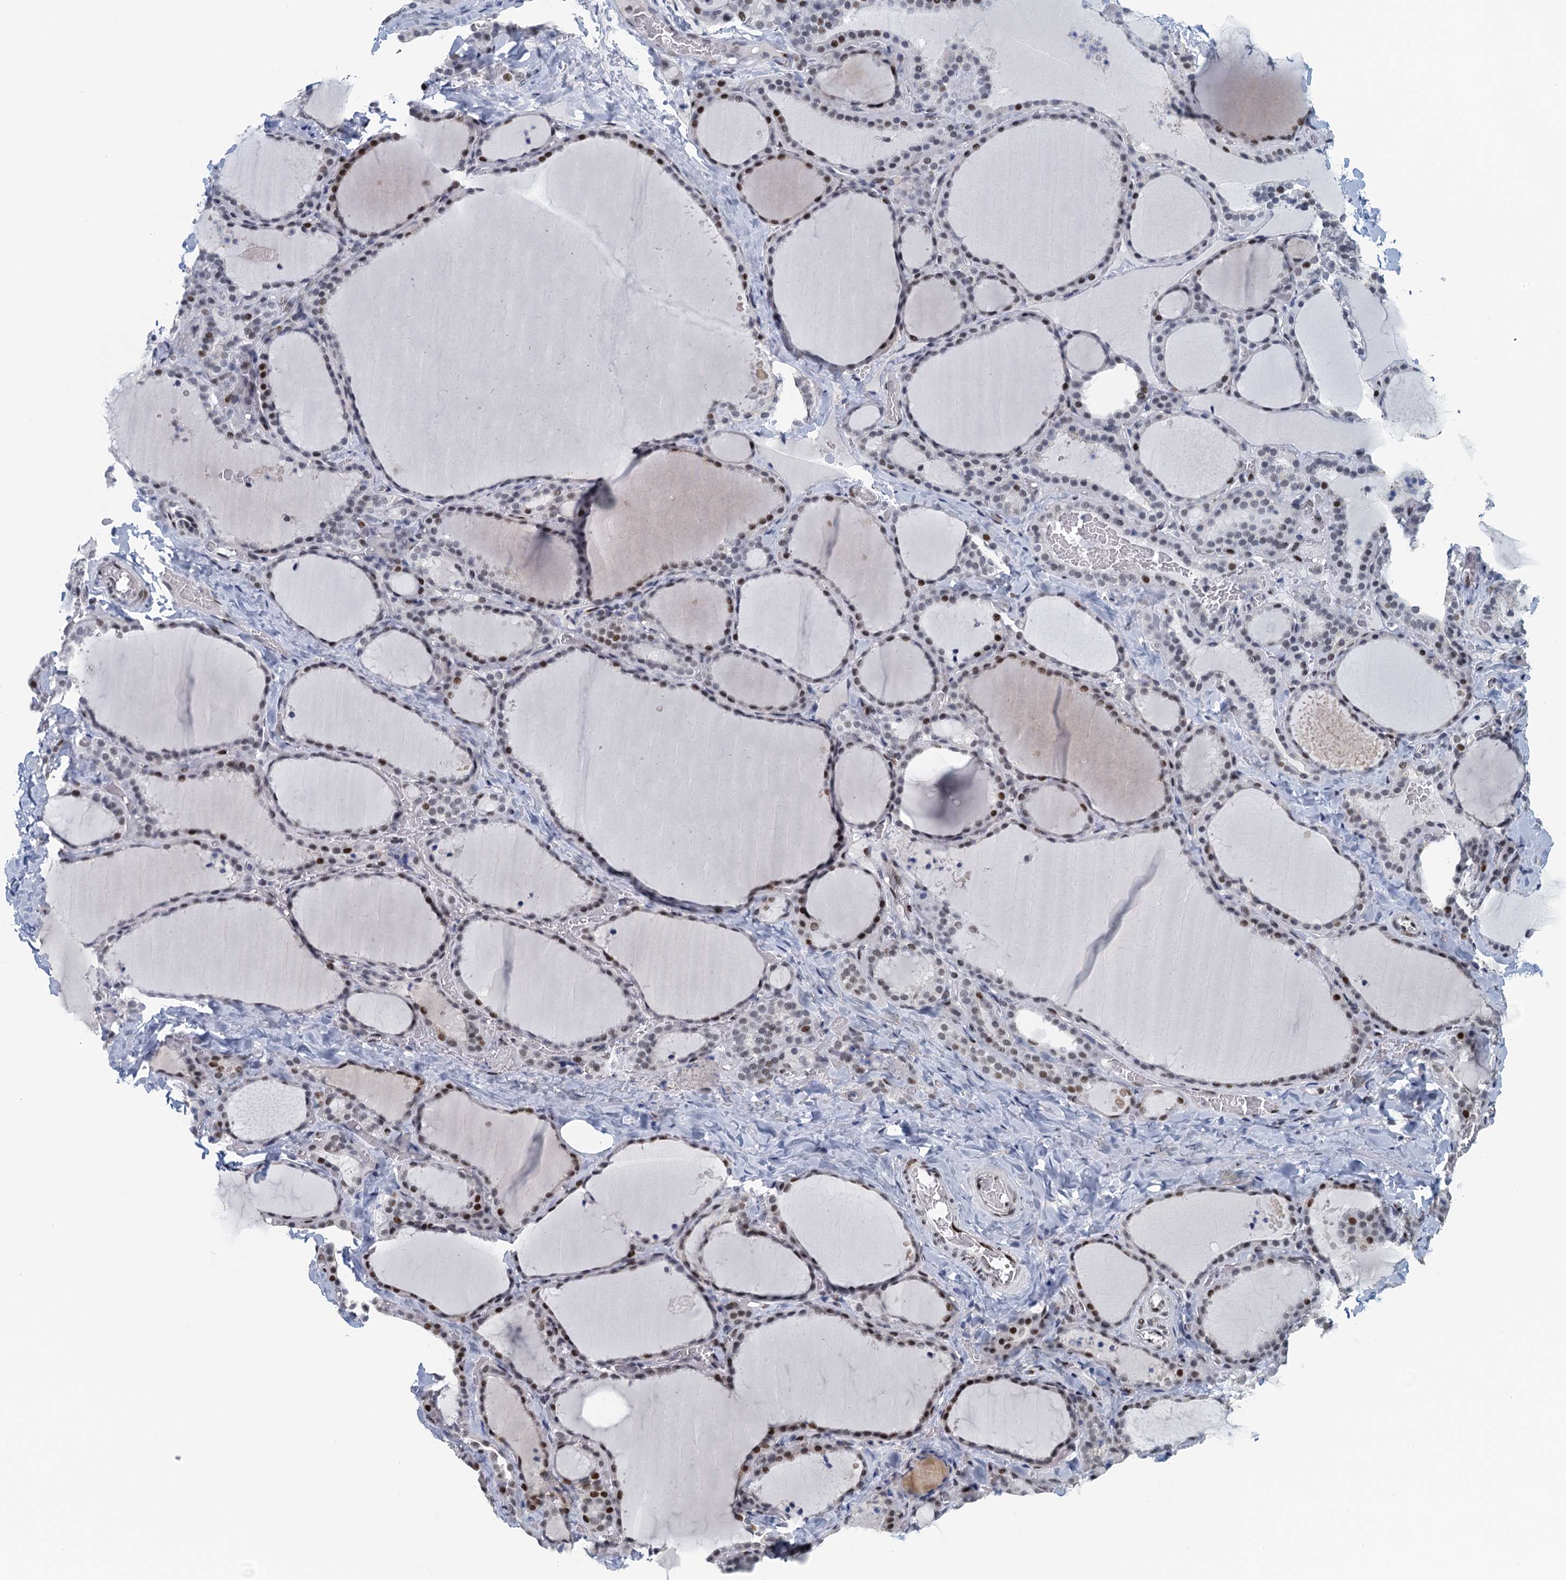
{"staining": {"intensity": "moderate", "quantity": "25%-75%", "location": "nuclear"}, "tissue": "thyroid gland", "cell_type": "Glandular cells", "image_type": "normal", "snomed": [{"axis": "morphology", "description": "Normal tissue, NOS"}, {"axis": "topography", "description": "Thyroid gland"}], "caption": "Immunohistochemical staining of normal human thyroid gland displays medium levels of moderate nuclear positivity in approximately 25%-75% of glandular cells.", "gene": "TTLL9", "patient": {"sex": "female", "age": 22}}